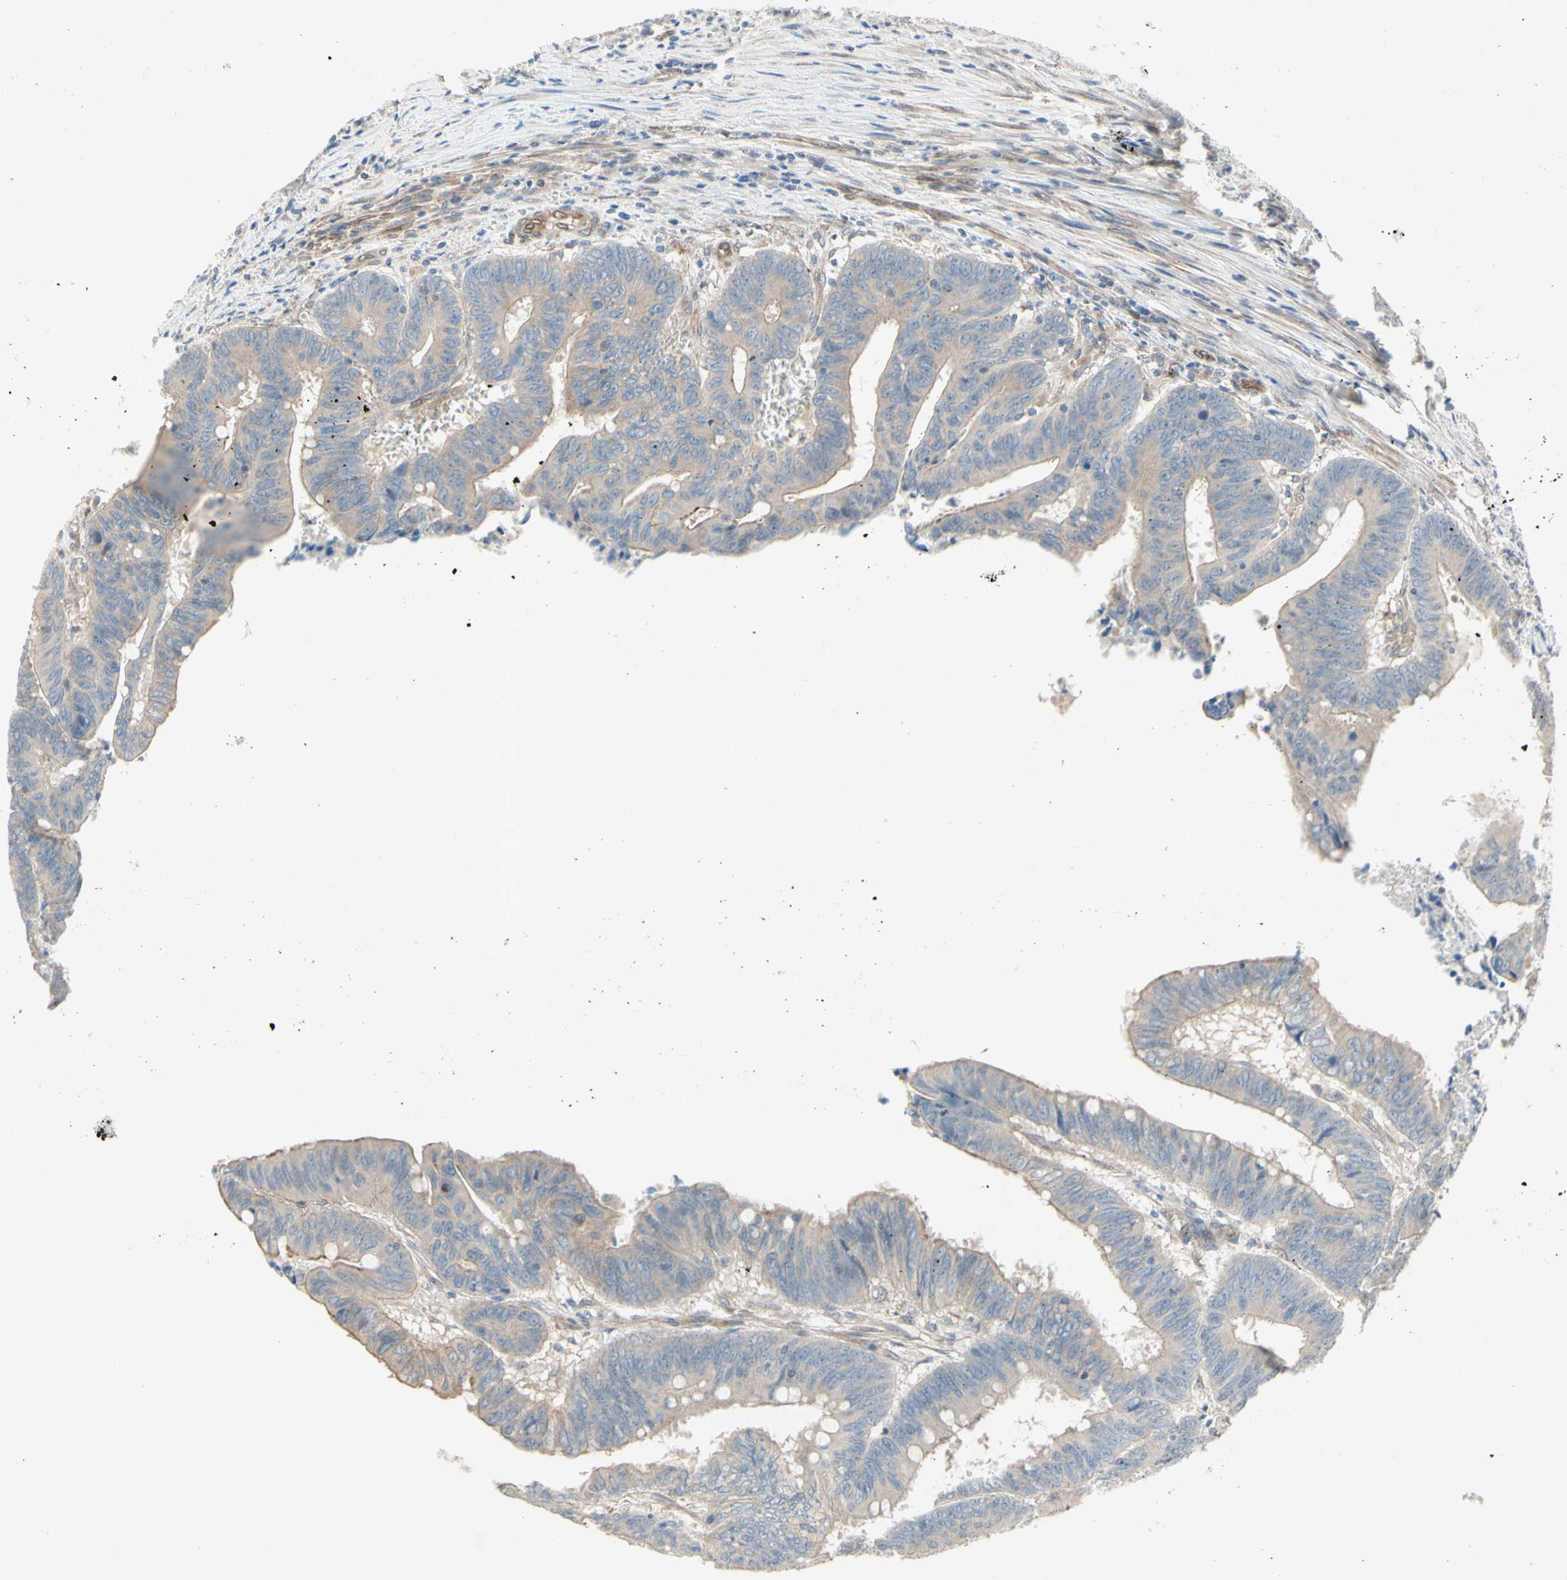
{"staining": {"intensity": "weak", "quantity": ">75%", "location": "cytoplasmic/membranous"}, "tissue": "colorectal cancer", "cell_type": "Tumor cells", "image_type": "cancer", "snomed": [{"axis": "morphology", "description": "Adenocarcinoma, NOS"}, {"axis": "topography", "description": "Colon"}], "caption": "Immunohistochemistry (IHC) of colorectal cancer reveals low levels of weak cytoplasmic/membranous staining in about >75% of tumor cells.", "gene": "TRAF2", "patient": {"sex": "male", "age": 45}}